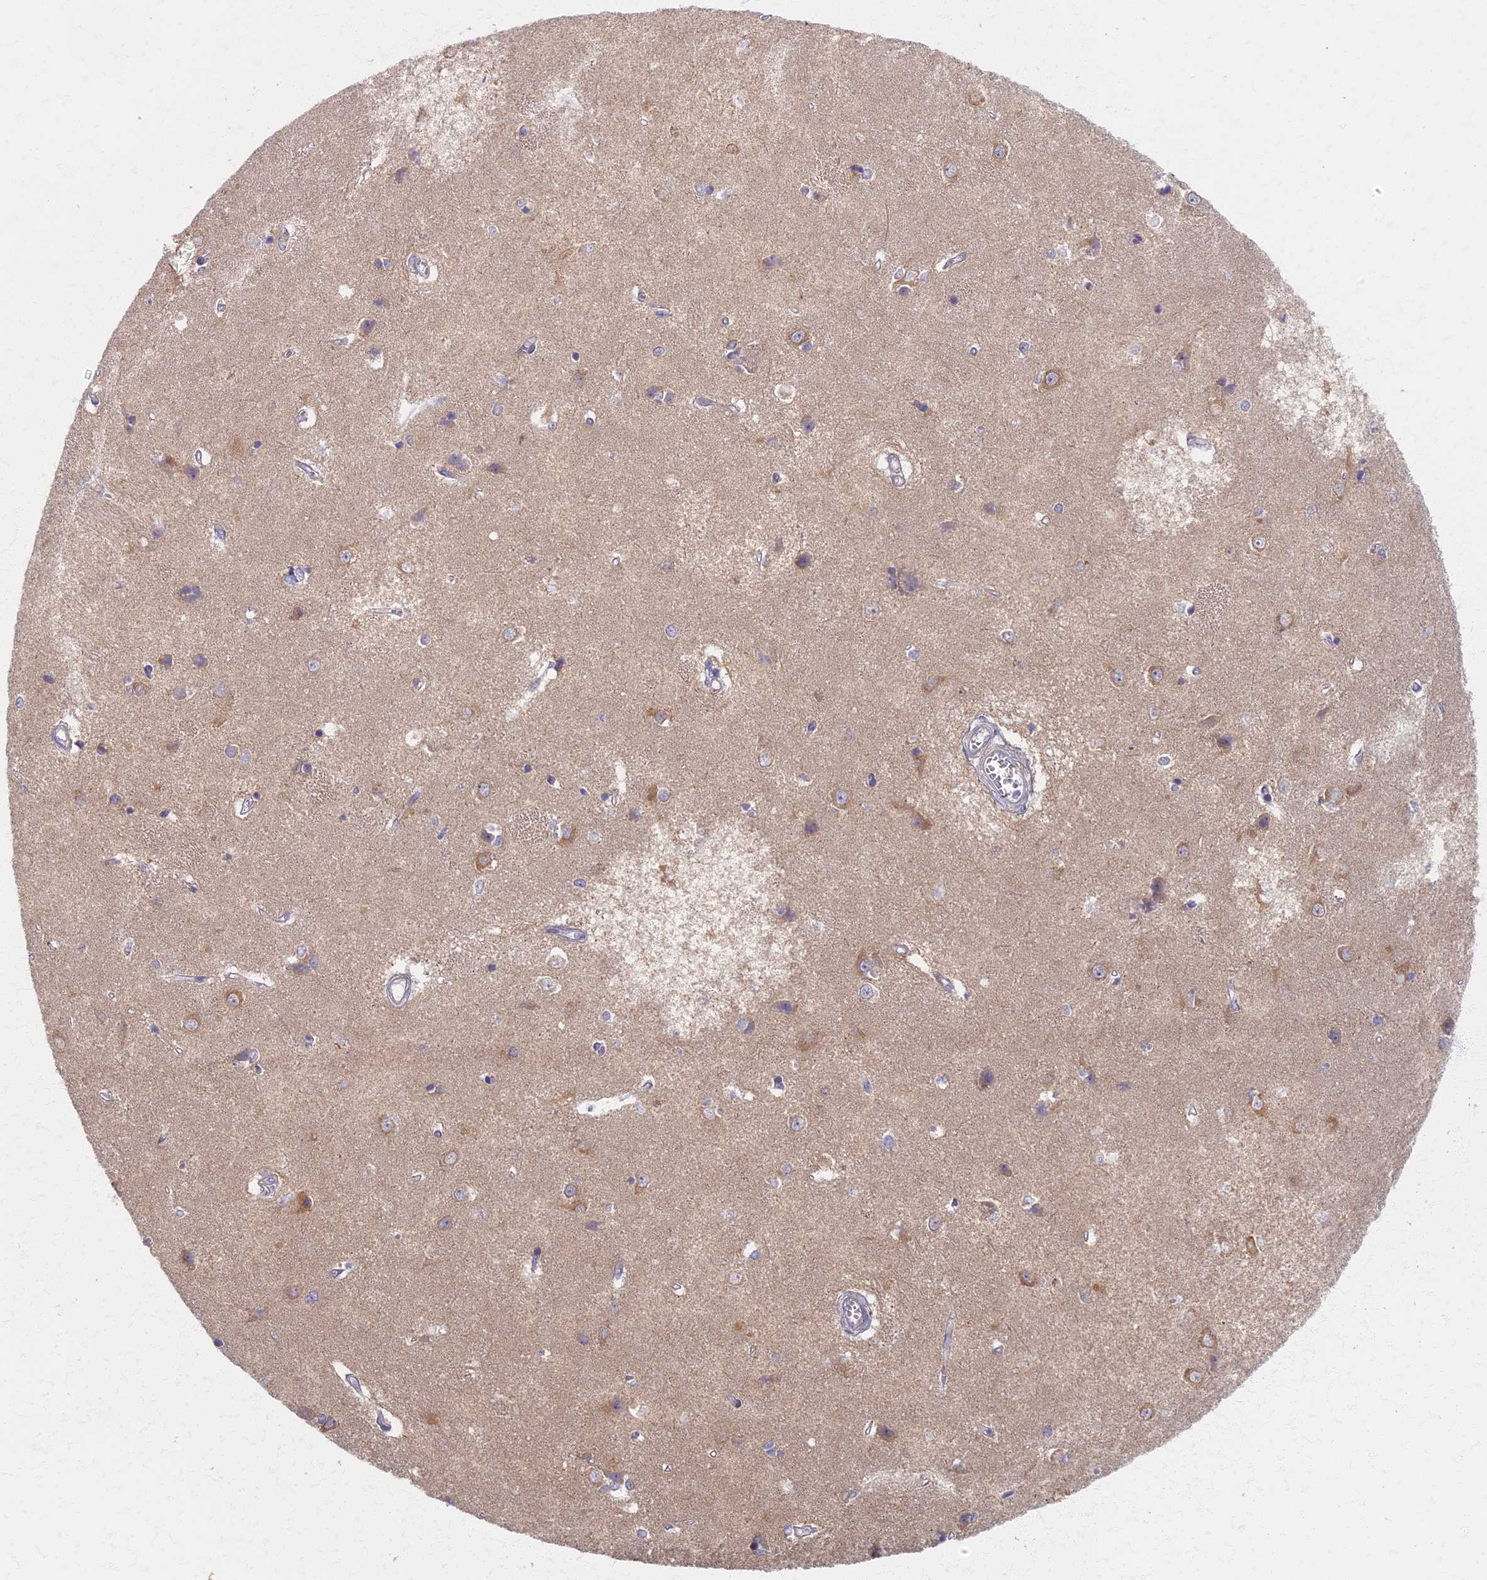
{"staining": {"intensity": "moderate", "quantity": "<25%", "location": "cytoplasmic/membranous"}, "tissue": "caudate", "cell_type": "Glial cells", "image_type": "normal", "snomed": [{"axis": "morphology", "description": "Normal tissue, NOS"}, {"axis": "topography", "description": "Lateral ventricle wall"}], "caption": "Protein expression analysis of benign caudate shows moderate cytoplasmic/membranous staining in about <25% of glial cells.", "gene": "MRPS25", "patient": {"sex": "male", "age": 37}}